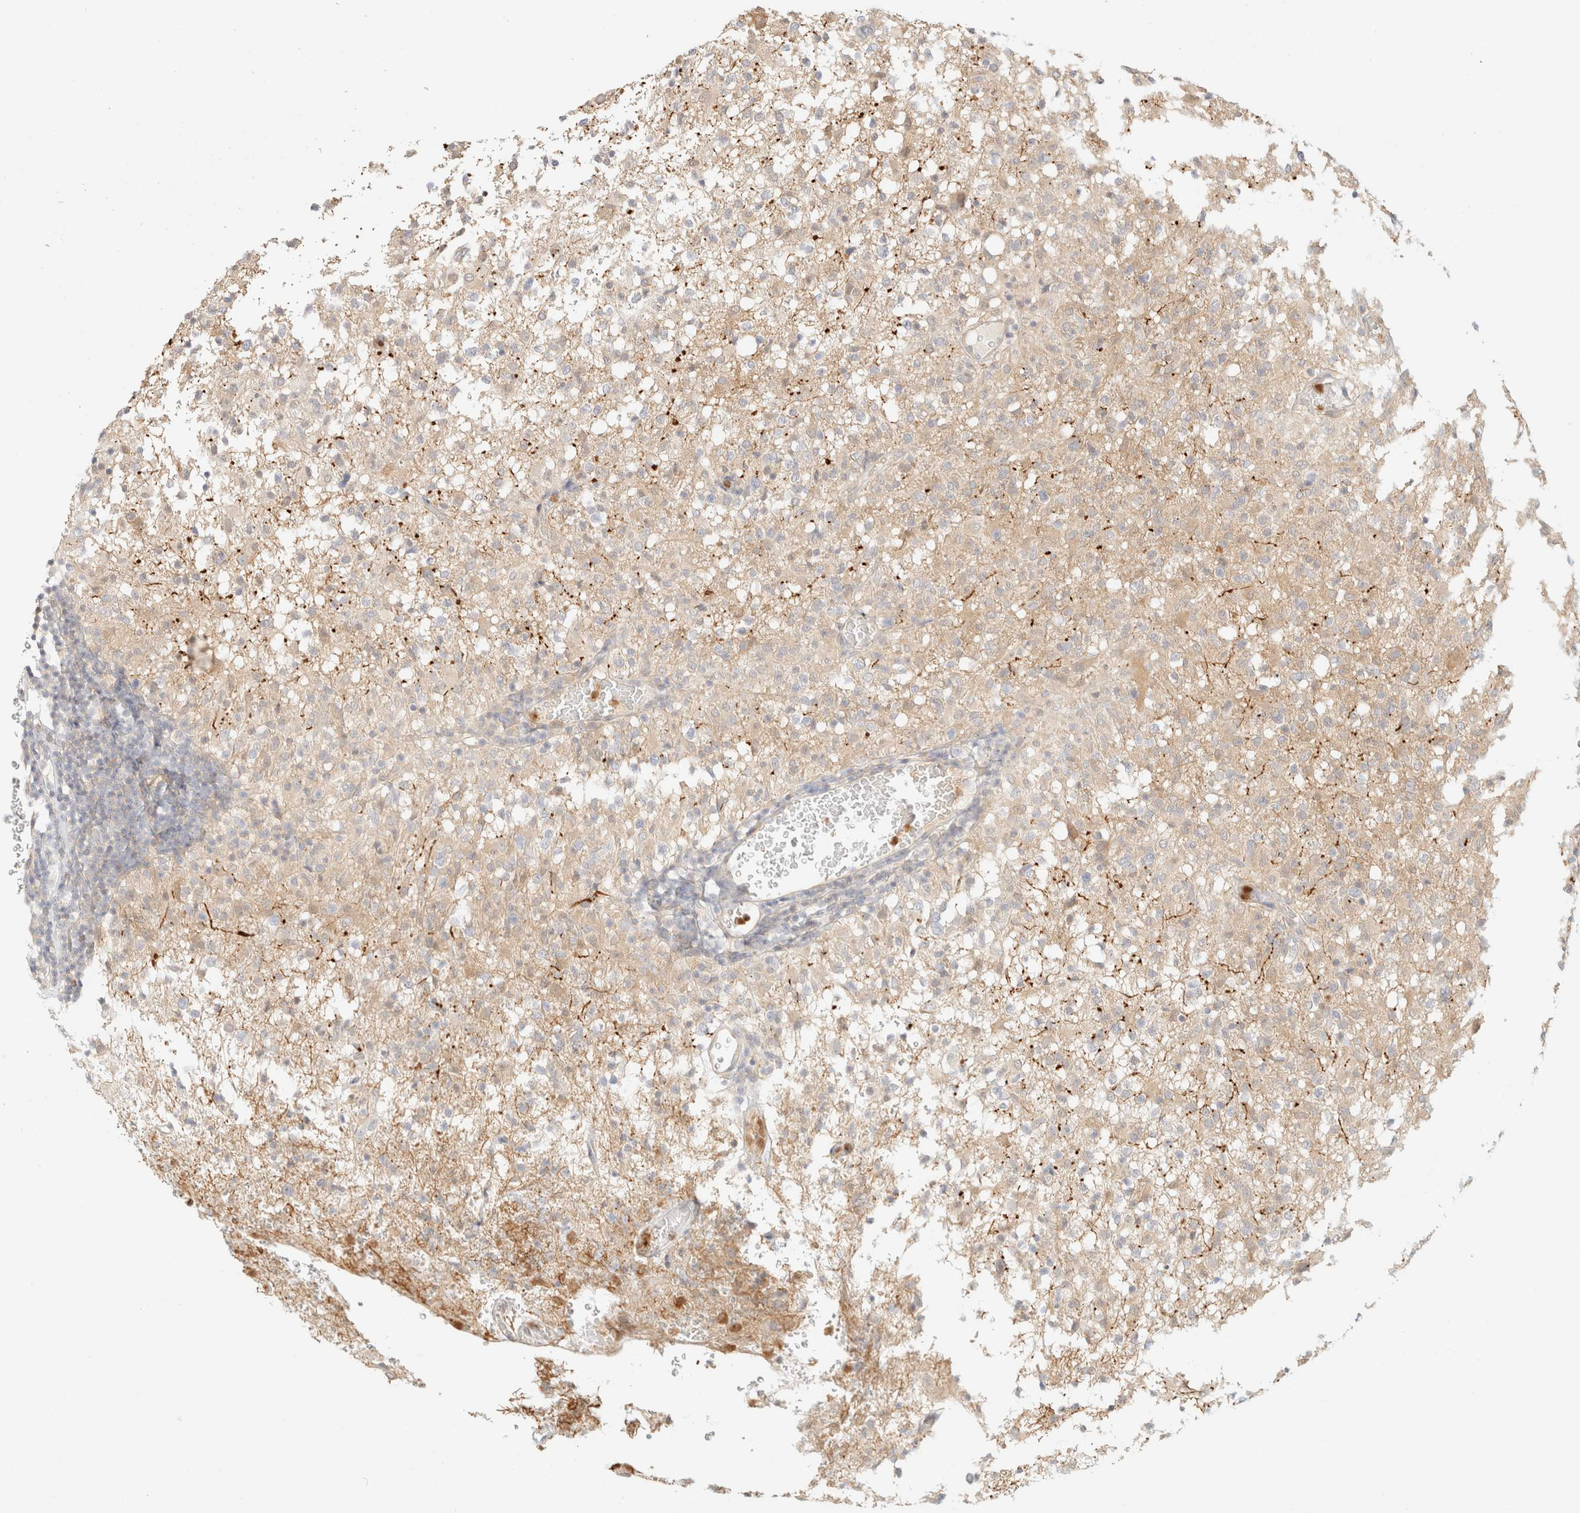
{"staining": {"intensity": "weak", "quantity": "<25%", "location": "cytoplasmic/membranous"}, "tissue": "glioma", "cell_type": "Tumor cells", "image_type": "cancer", "snomed": [{"axis": "morphology", "description": "Glioma, malignant, High grade"}, {"axis": "topography", "description": "Brain"}], "caption": "Micrograph shows no significant protein staining in tumor cells of high-grade glioma (malignant).", "gene": "GPI", "patient": {"sex": "female", "age": 57}}